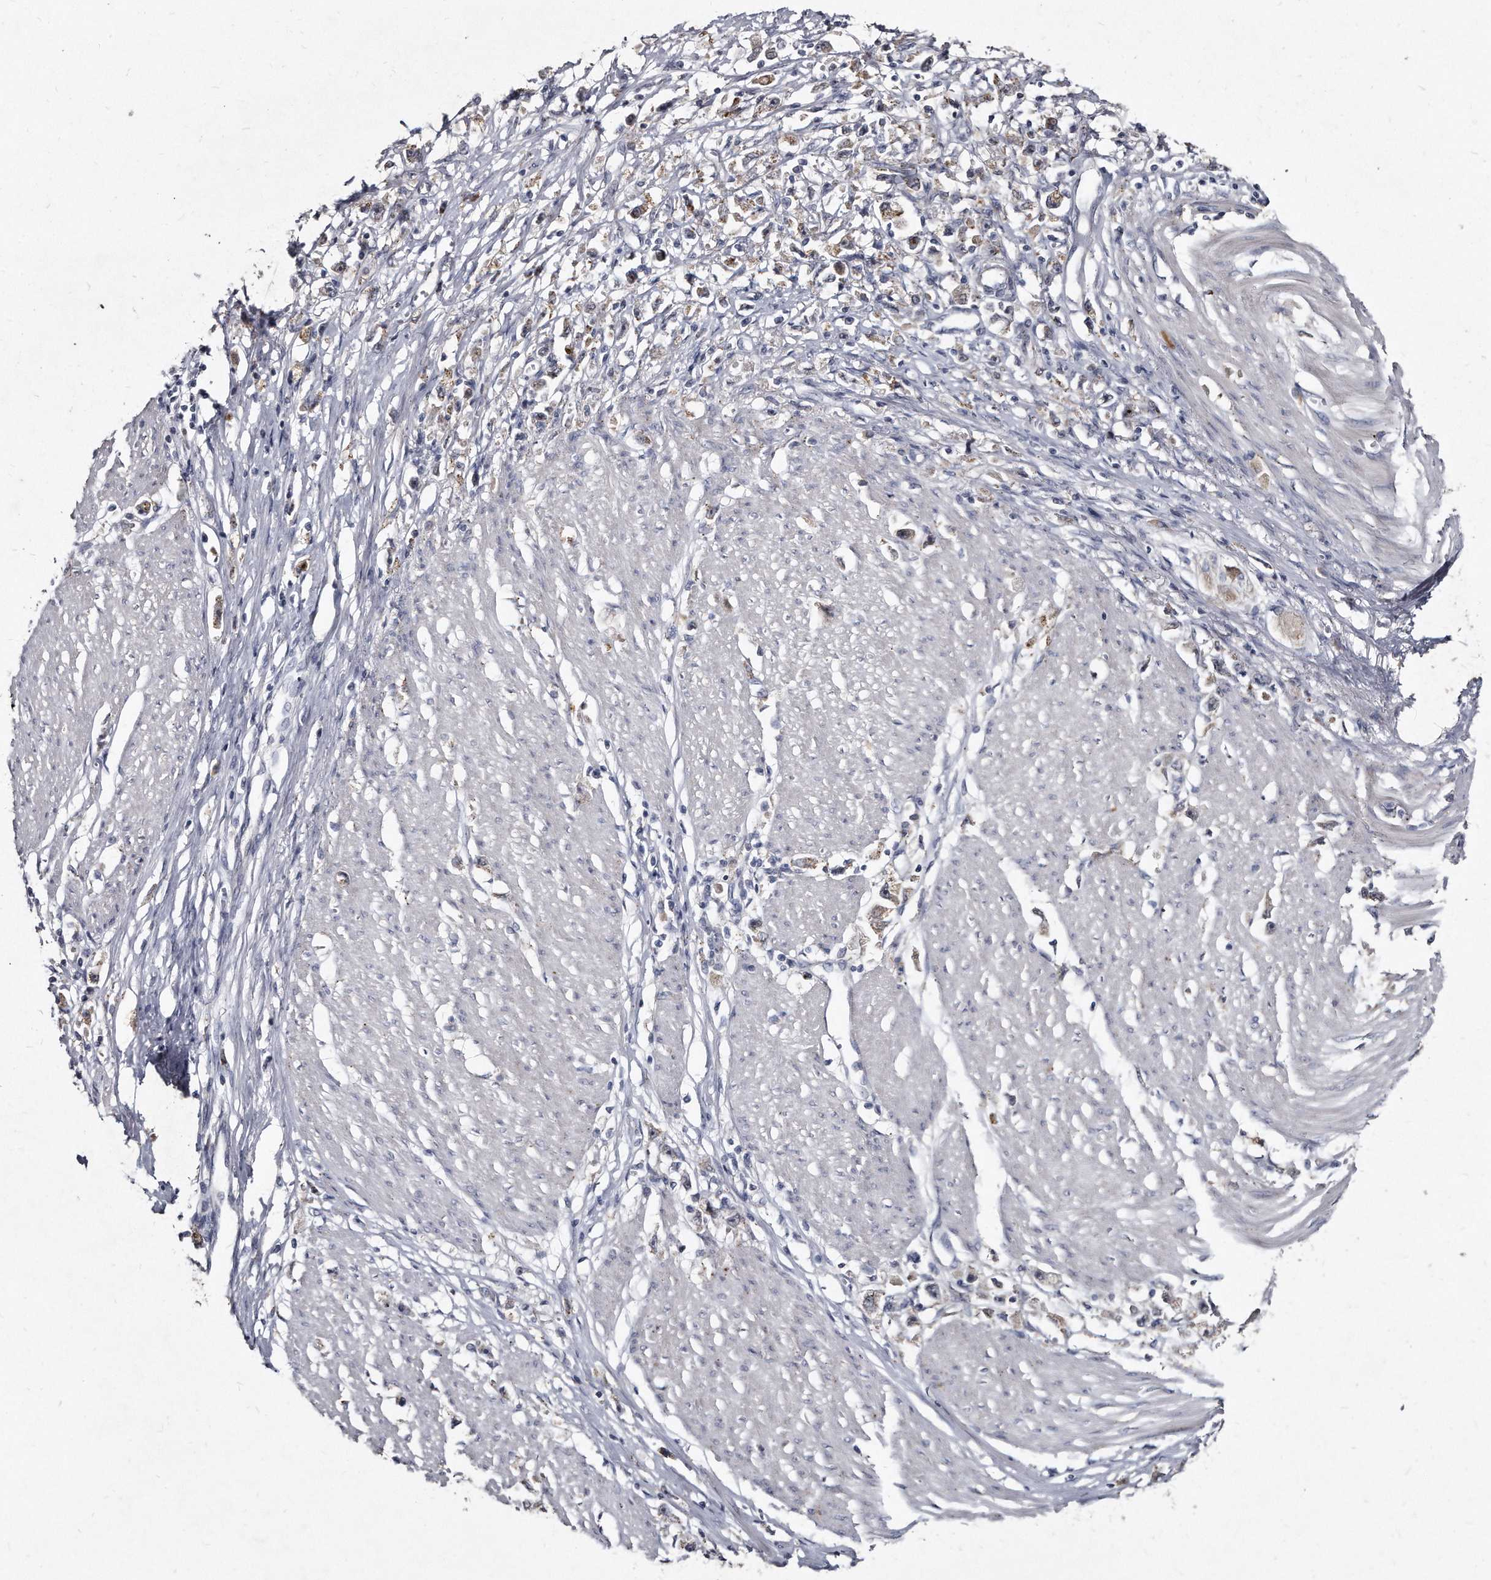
{"staining": {"intensity": "weak", "quantity": "25%-75%", "location": "cytoplasmic/membranous"}, "tissue": "stomach cancer", "cell_type": "Tumor cells", "image_type": "cancer", "snomed": [{"axis": "morphology", "description": "Adenocarcinoma, NOS"}, {"axis": "topography", "description": "Stomach"}], "caption": "Human adenocarcinoma (stomach) stained with a brown dye reveals weak cytoplasmic/membranous positive positivity in approximately 25%-75% of tumor cells.", "gene": "KLHDC3", "patient": {"sex": "female", "age": 59}}